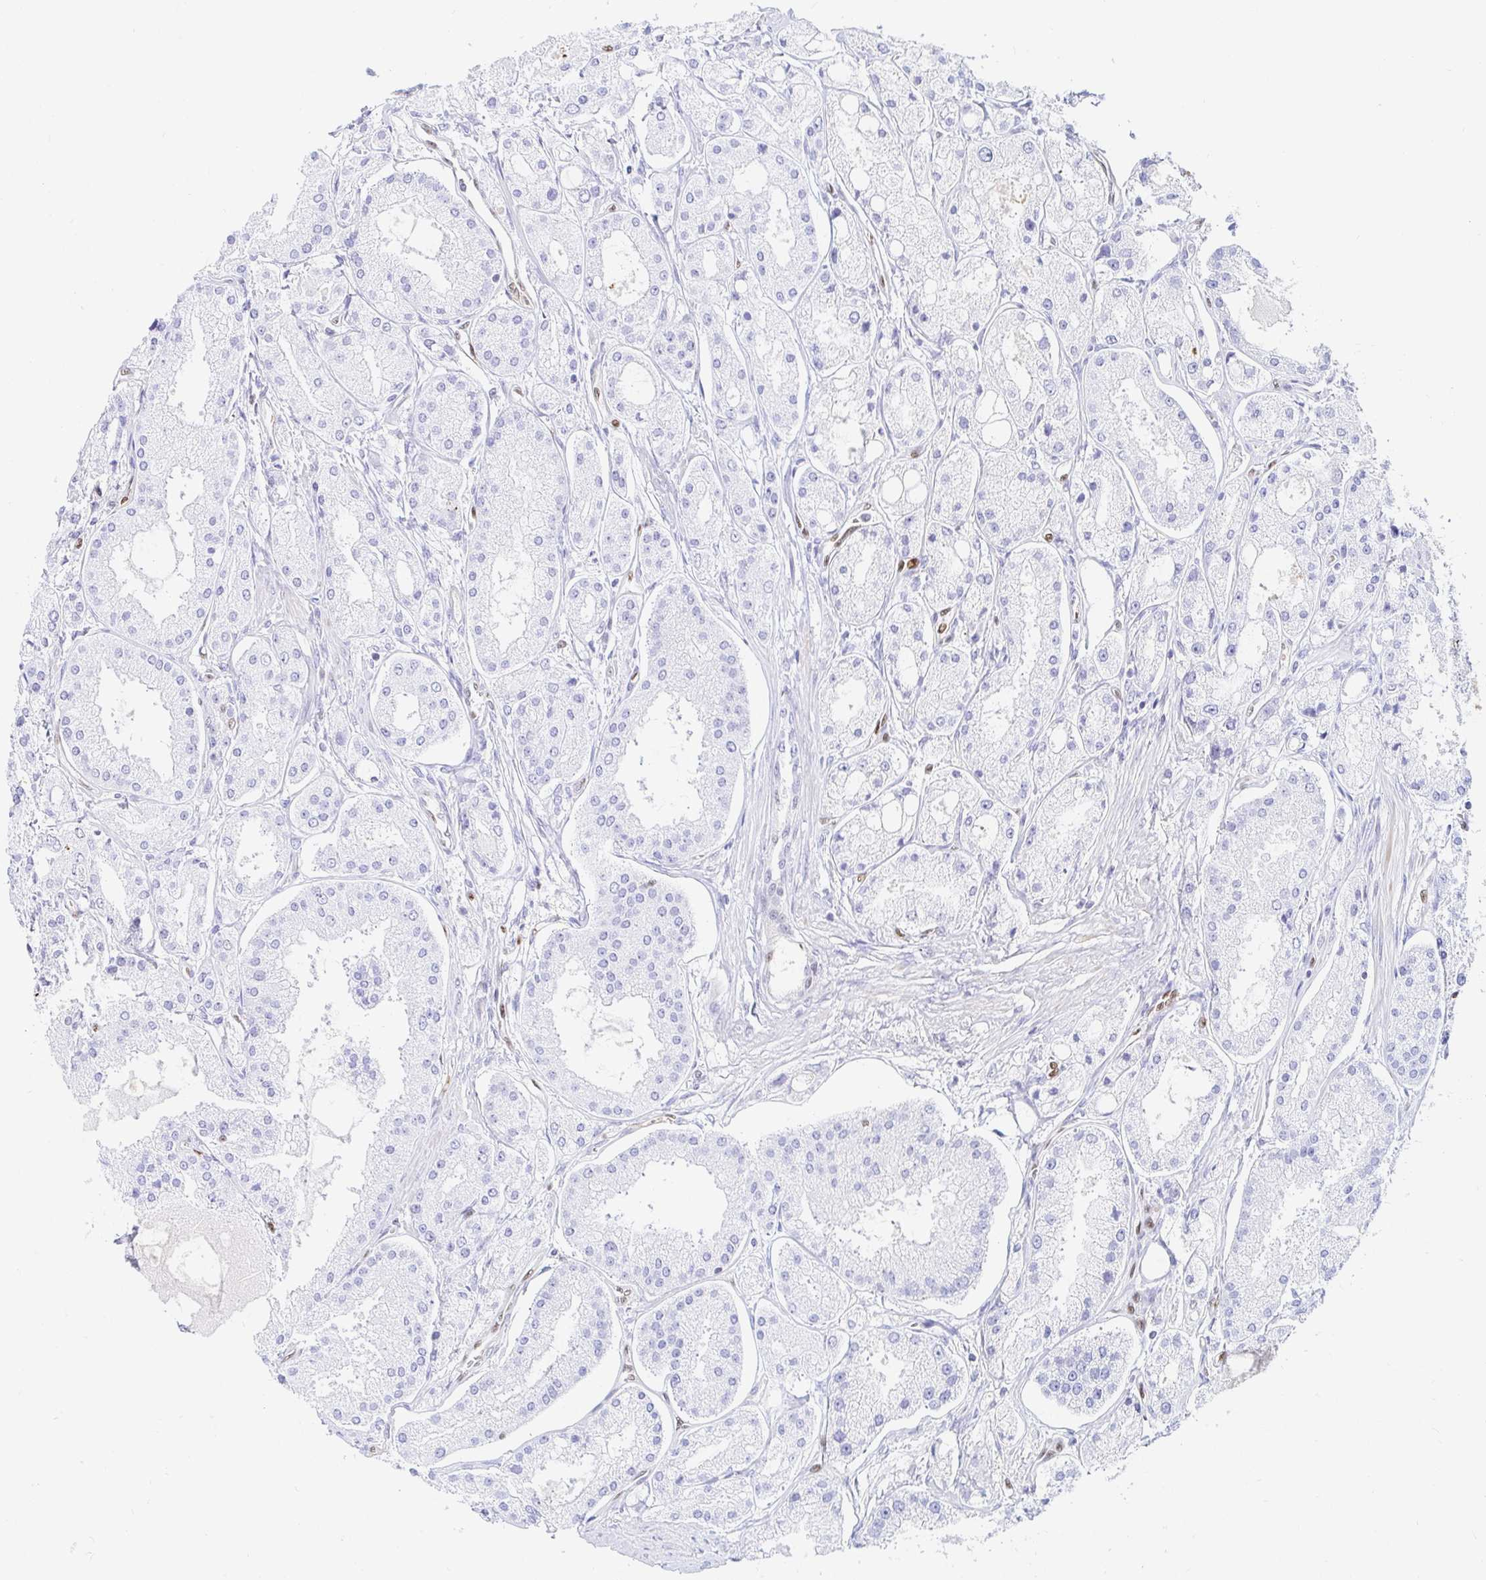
{"staining": {"intensity": "negative", "quantity": "none", "location": "none"}, "tissue": "prostate cancer", "cell_type": "Tumor cells", "image_type": "cancer", "snomed": [{"axis": "morphology", "description": "Adenocarcinoma, High grade"}, {"axis": "topography", "description": "Prostate"}], "caption": "Tumor cells are negative for brown protein staining in prostate cancer.", "gene": "HINFP", "patient": {"sex": "male", "age": 66}}